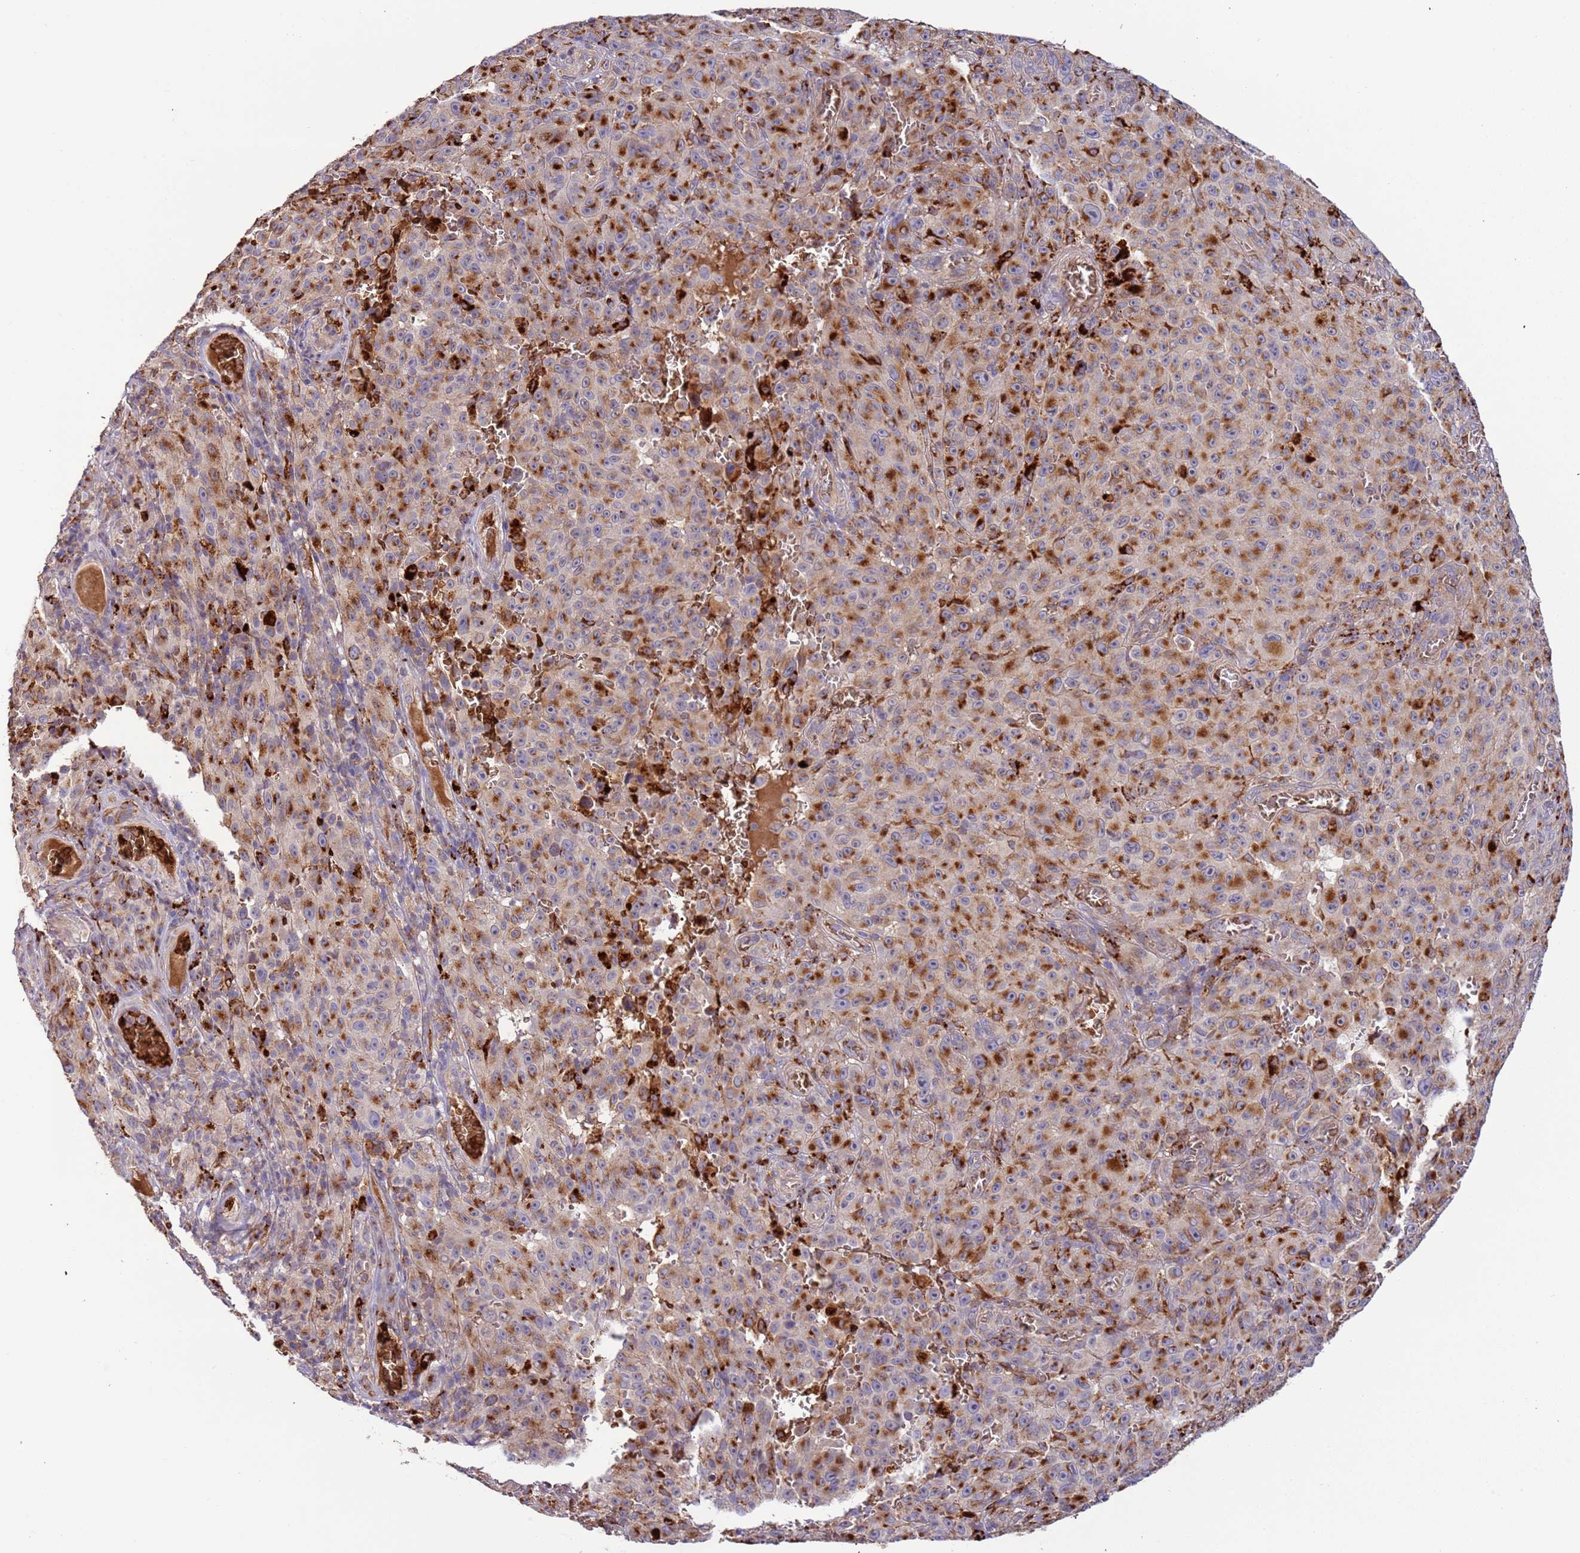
{"staining": {"intensity": "strong", "quantity": ">75%", "location": "cytoplasmic/membranous"}, "tissue": "melanoma", "cell_type": "Tumor cells", "image_type": "cancer", "snomed": [{"axis": "morphology", "description": "Malignant melanoma, NOS"}, {"axis": "topography", "description": "Skin"}], "caption": "Tumor cells display high levels of strong cytoplasmic/membranous positivity in about >75% of cells in human melanoma. The protein is stained brown, and the nuclei are stained in blue (DAB (3,3'-diaminobenzidine) IHC with brightfield microscopy, high magnification).", "gene": "VPS36", "patient": {"sex": "female", "age": 82}}